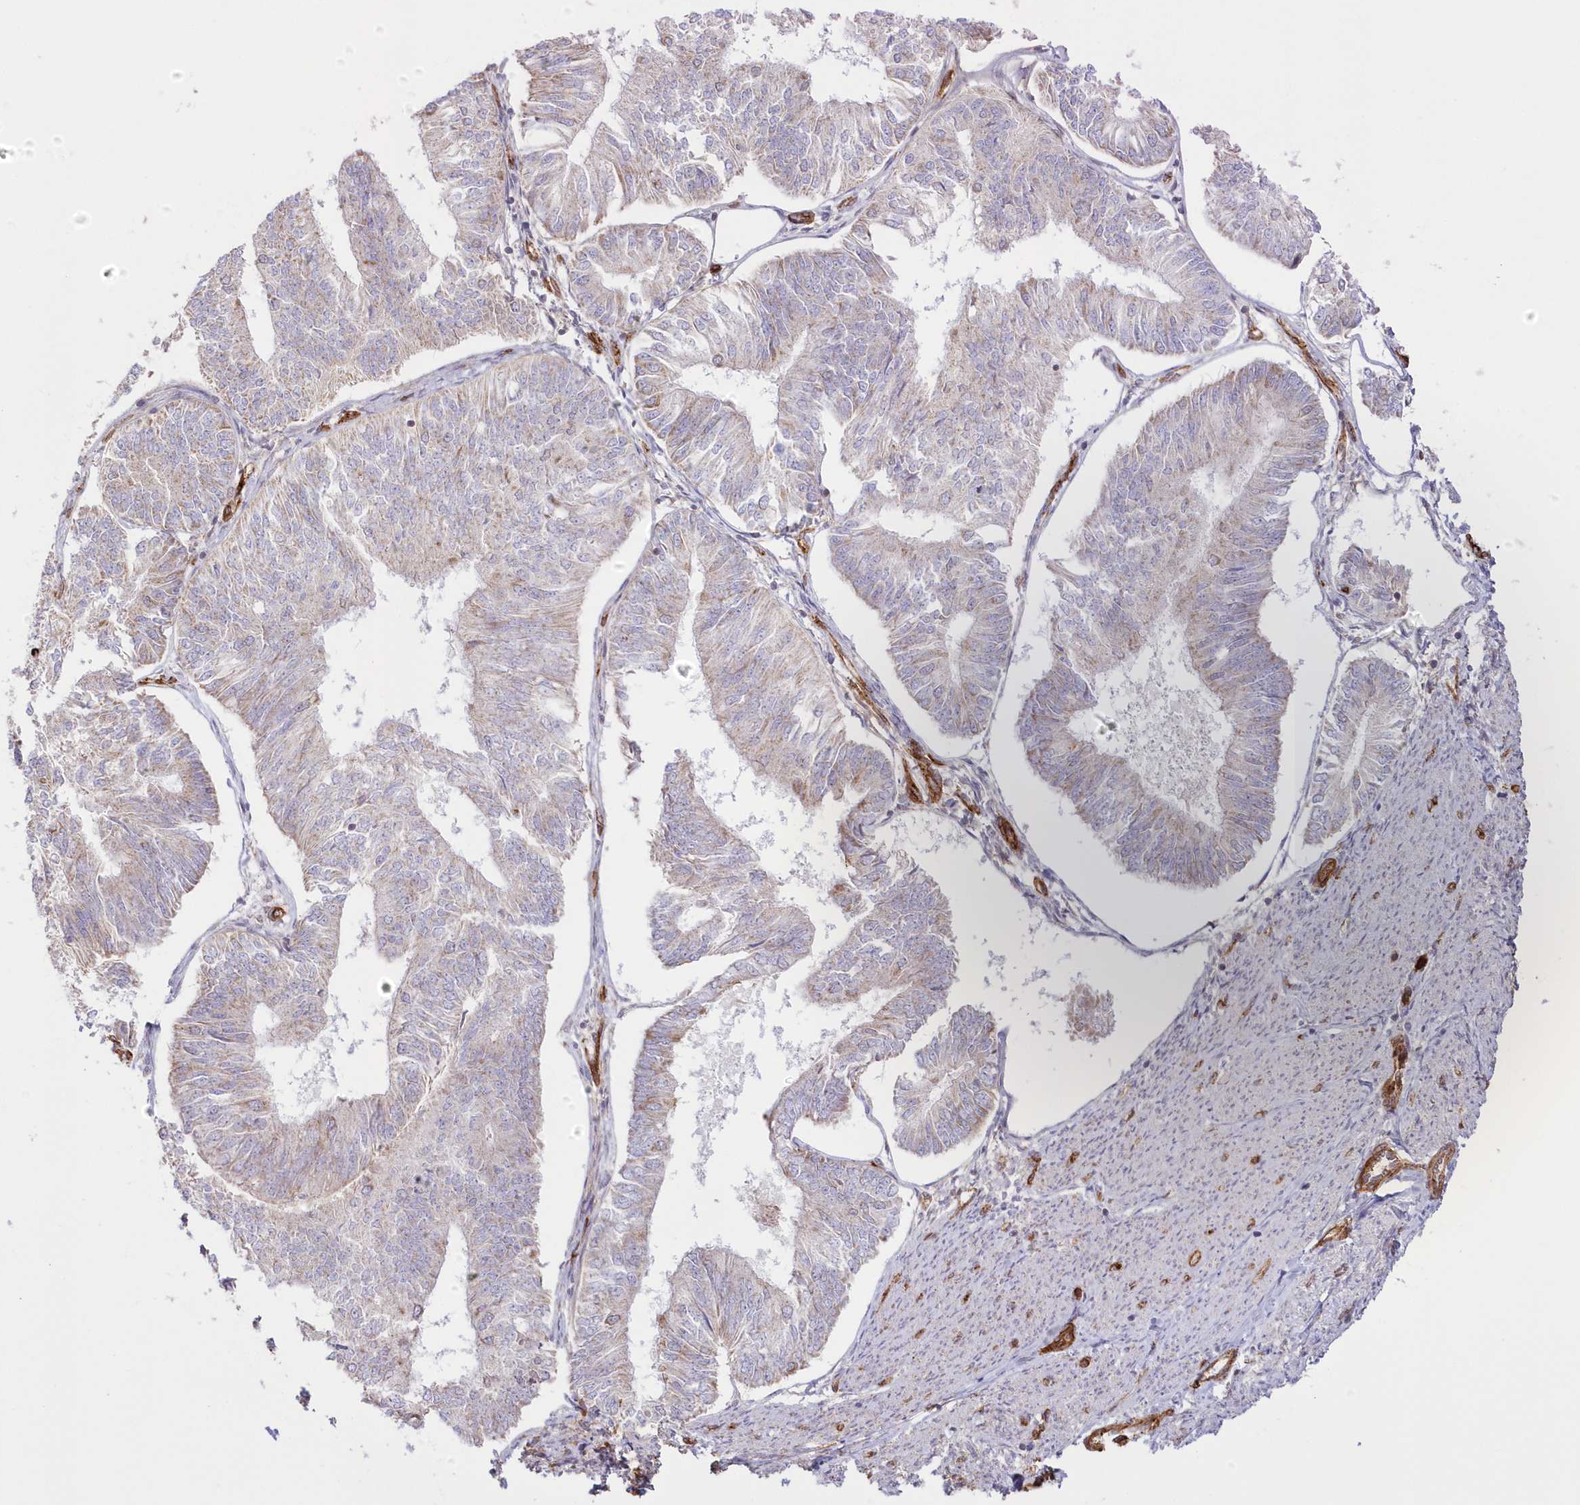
{"staining": {"intensity": "weak", "quantity": "<25%", "location": "cytoplasmic/membranous"}, "tissue": "endometrial cancer", "cell_type": "Tumor cells", "image_type": "cancer", "snomed": [{"axis": "morphology", "description": "Adenocarcinoma, NOS"}, {"axis": "topography", "description": "Endometrium"}], "caption": "DAB (3,3'-diaminobenzidine) immunohistochemical staining of endometrial cancer demonstrates no significant expression in tumor cells.", "gene": "AFAP1L2", "patient": {"sex": "female", "age": 58}}